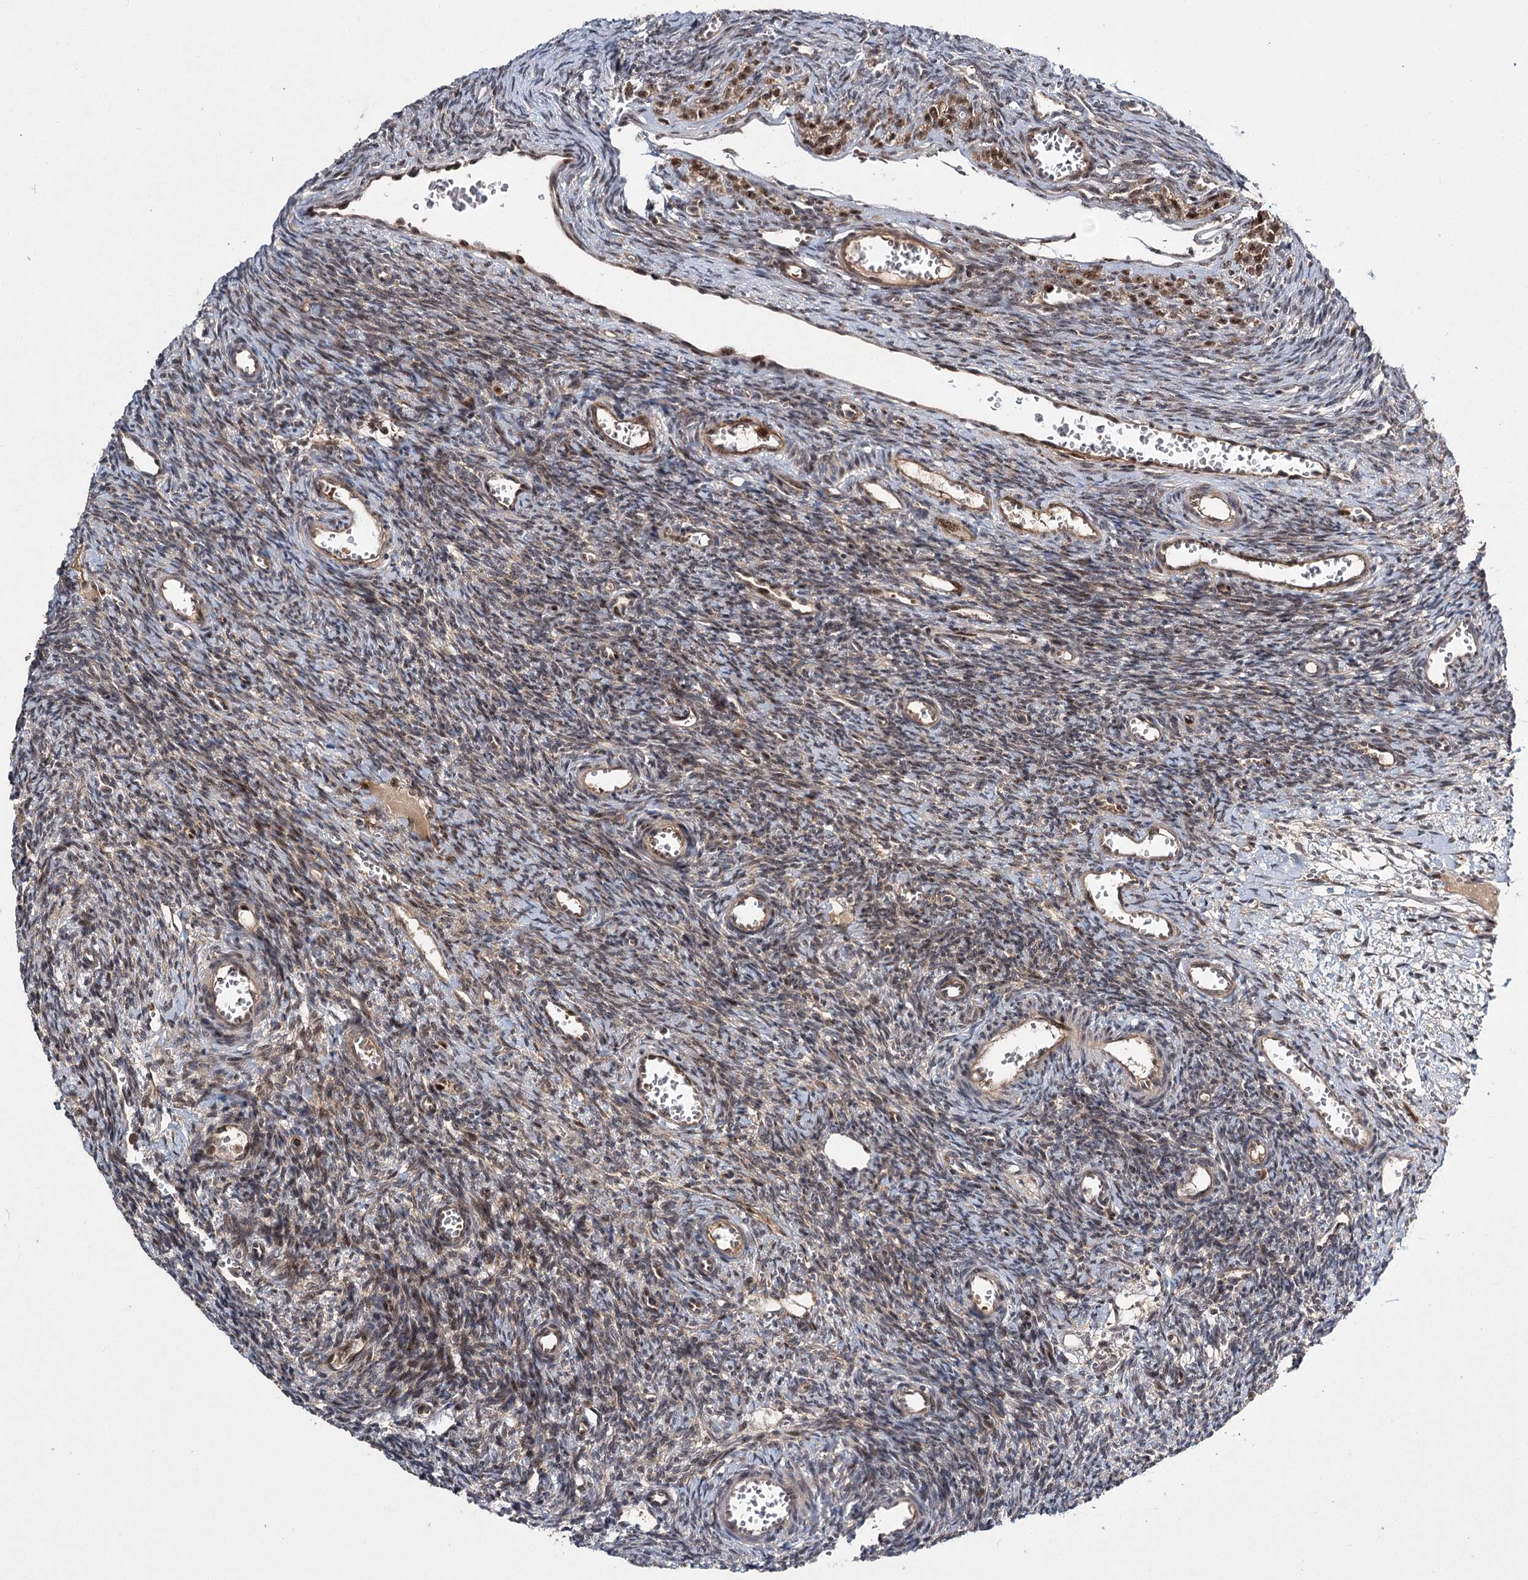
{"staining": {"intensity": "weak", "quantity": "<25%", "location": "cytoplasmic/membranous,nuclear"}, "tissue": "ovary", "cell_type": "Ovarian stroma cells", "image_type": "normal", "snomed": [{"axis": "morphology", "description": "Normal tissue, NOS"}, {"axis": "topography", "description": "Ovary"}], "caption": "Immunohistochemical staining of unremarkable human ovary exhibits no significant positivity in ovarian stroma cells. Nuclei are stained in blue.", "gene": "MKNK2", "patient": {"sex": "female", "age": 39}}